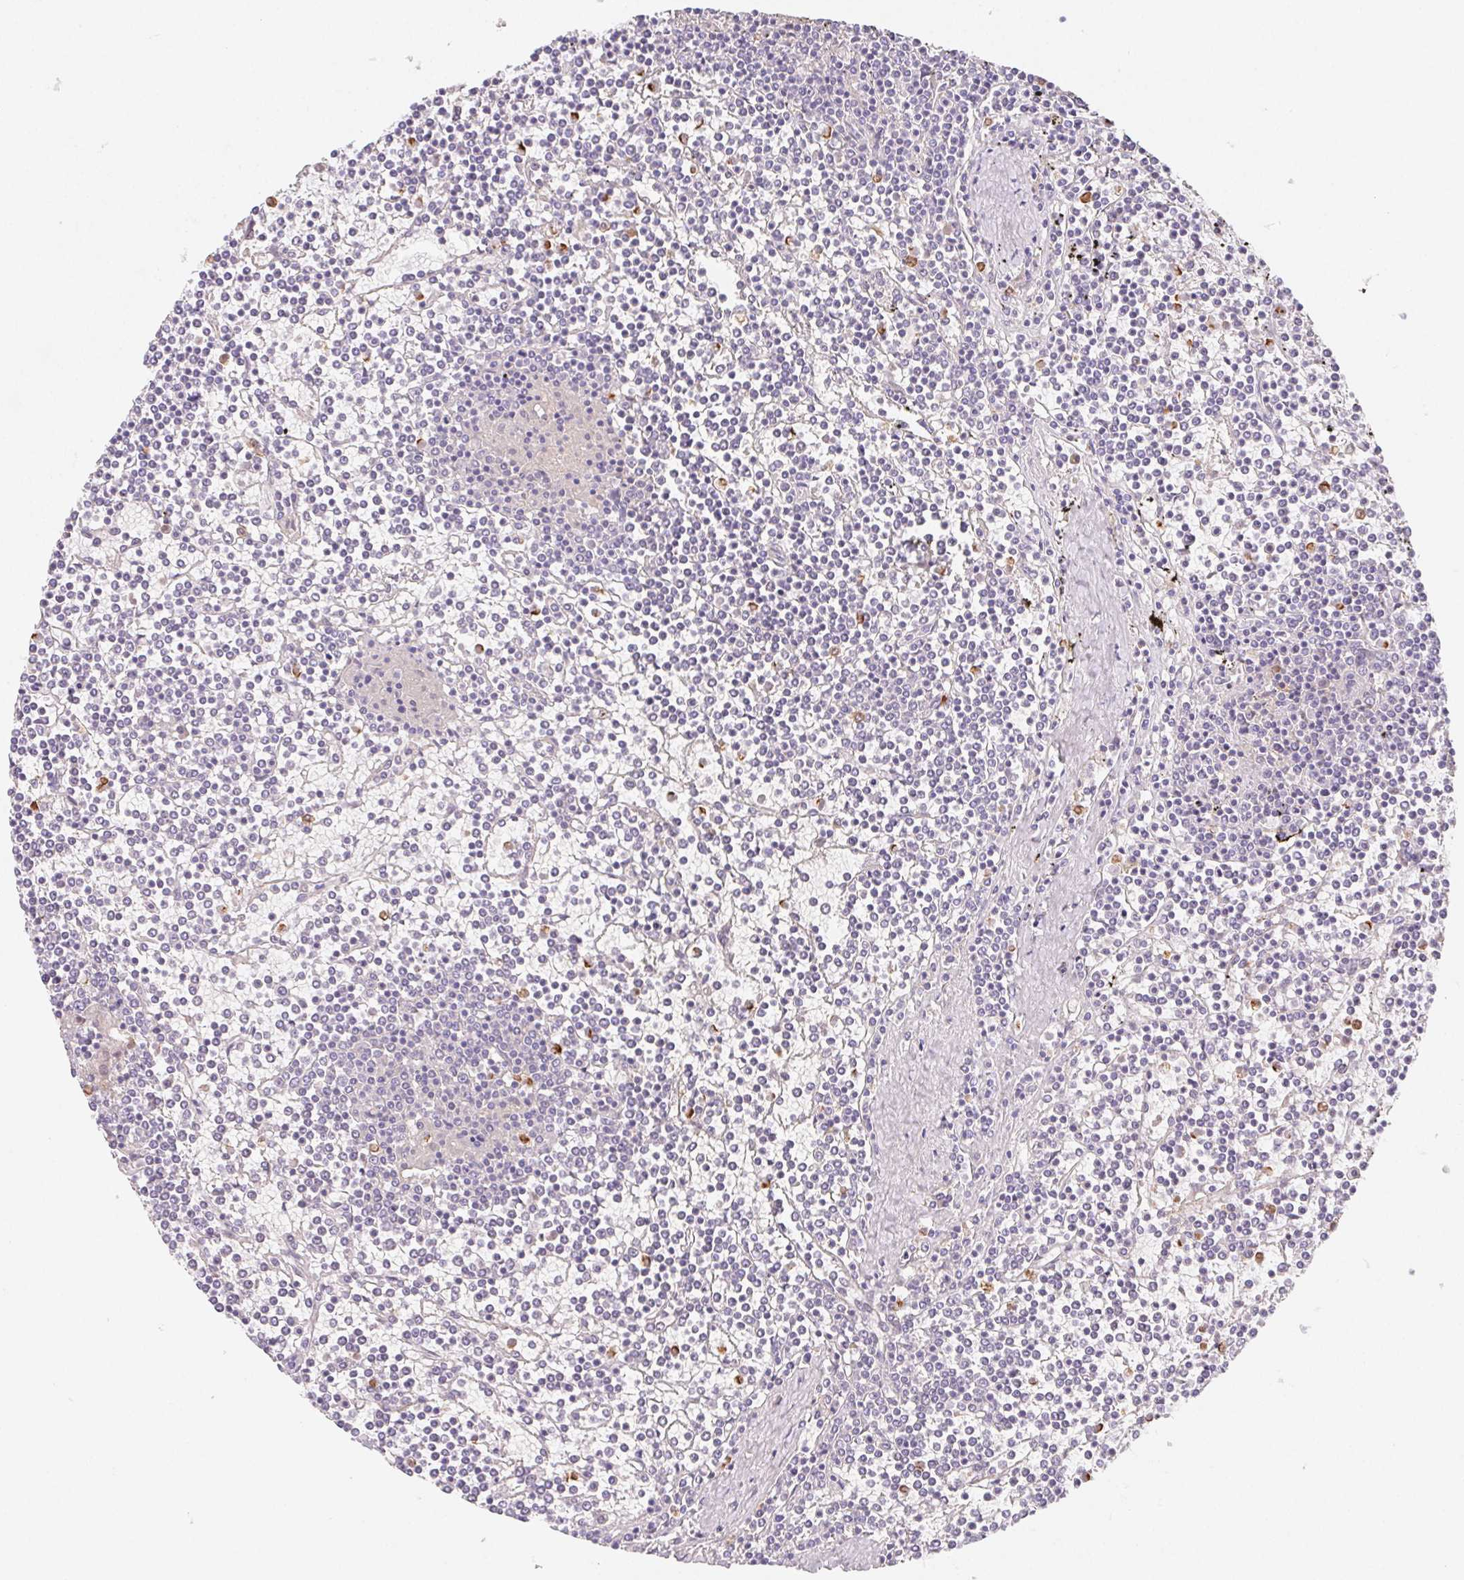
{"staining": {"intensity": "negative", "quantity": "none", "location": "none"}, "tissue": "lymphoma", "cell_type": "Tumor cells", "image_type": "cancer", "snomed": [{"axis": "morphology", "description": "Malignant lymphoma, non-Hodgkin's type, Low grade"}, {"axis": "topography", "description": "Spleen"}], "caption": "Protein analysis of malignant lymphoma, non-Hodgkin's type (low-grade) reveals no significant positivity in tumor cells.", "gene": "ITIH2", "patient": {"sex": "female", "age": 19}}